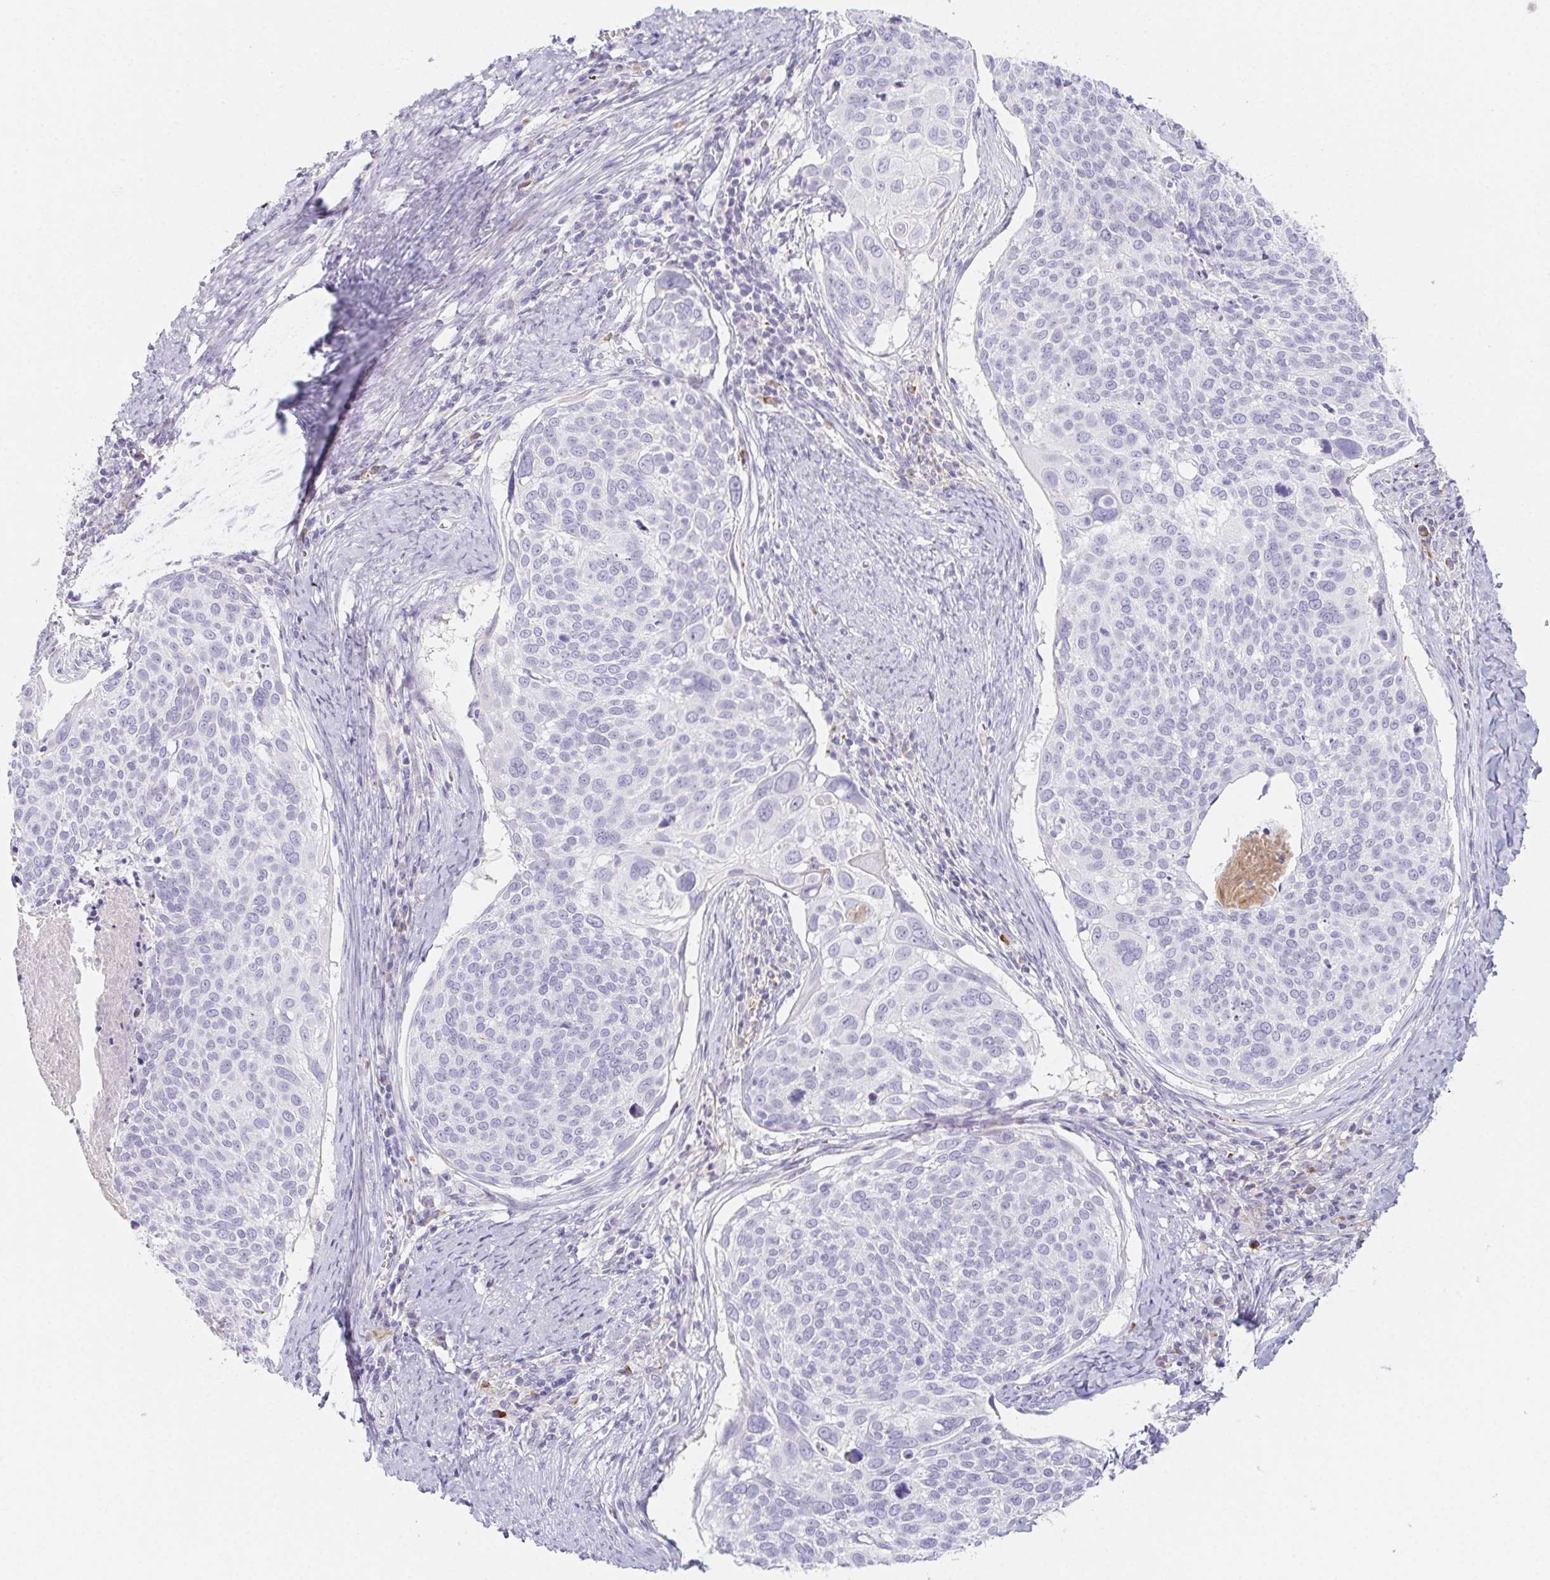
{"staining": {"intensity": "negative", "quantity": "none", "location": "none"}, "tissue": "cervical cancer", "cell_type": "Tumor cells", "image_type": "cancer", "snomed": [{"axis": "morphology", "description": "Squamous cell carcinoma, NOS"}, {"axis": "topography", "description": "Cervix"}], "caption": "Immunohistochemistry photomicrograph of human cervical squamous cell carcinoma stained for a protein (brown), which reveals no positivity in tumor cells.", "gene": "ITIH2", "patient": {"sex": "female", "age": 39}}